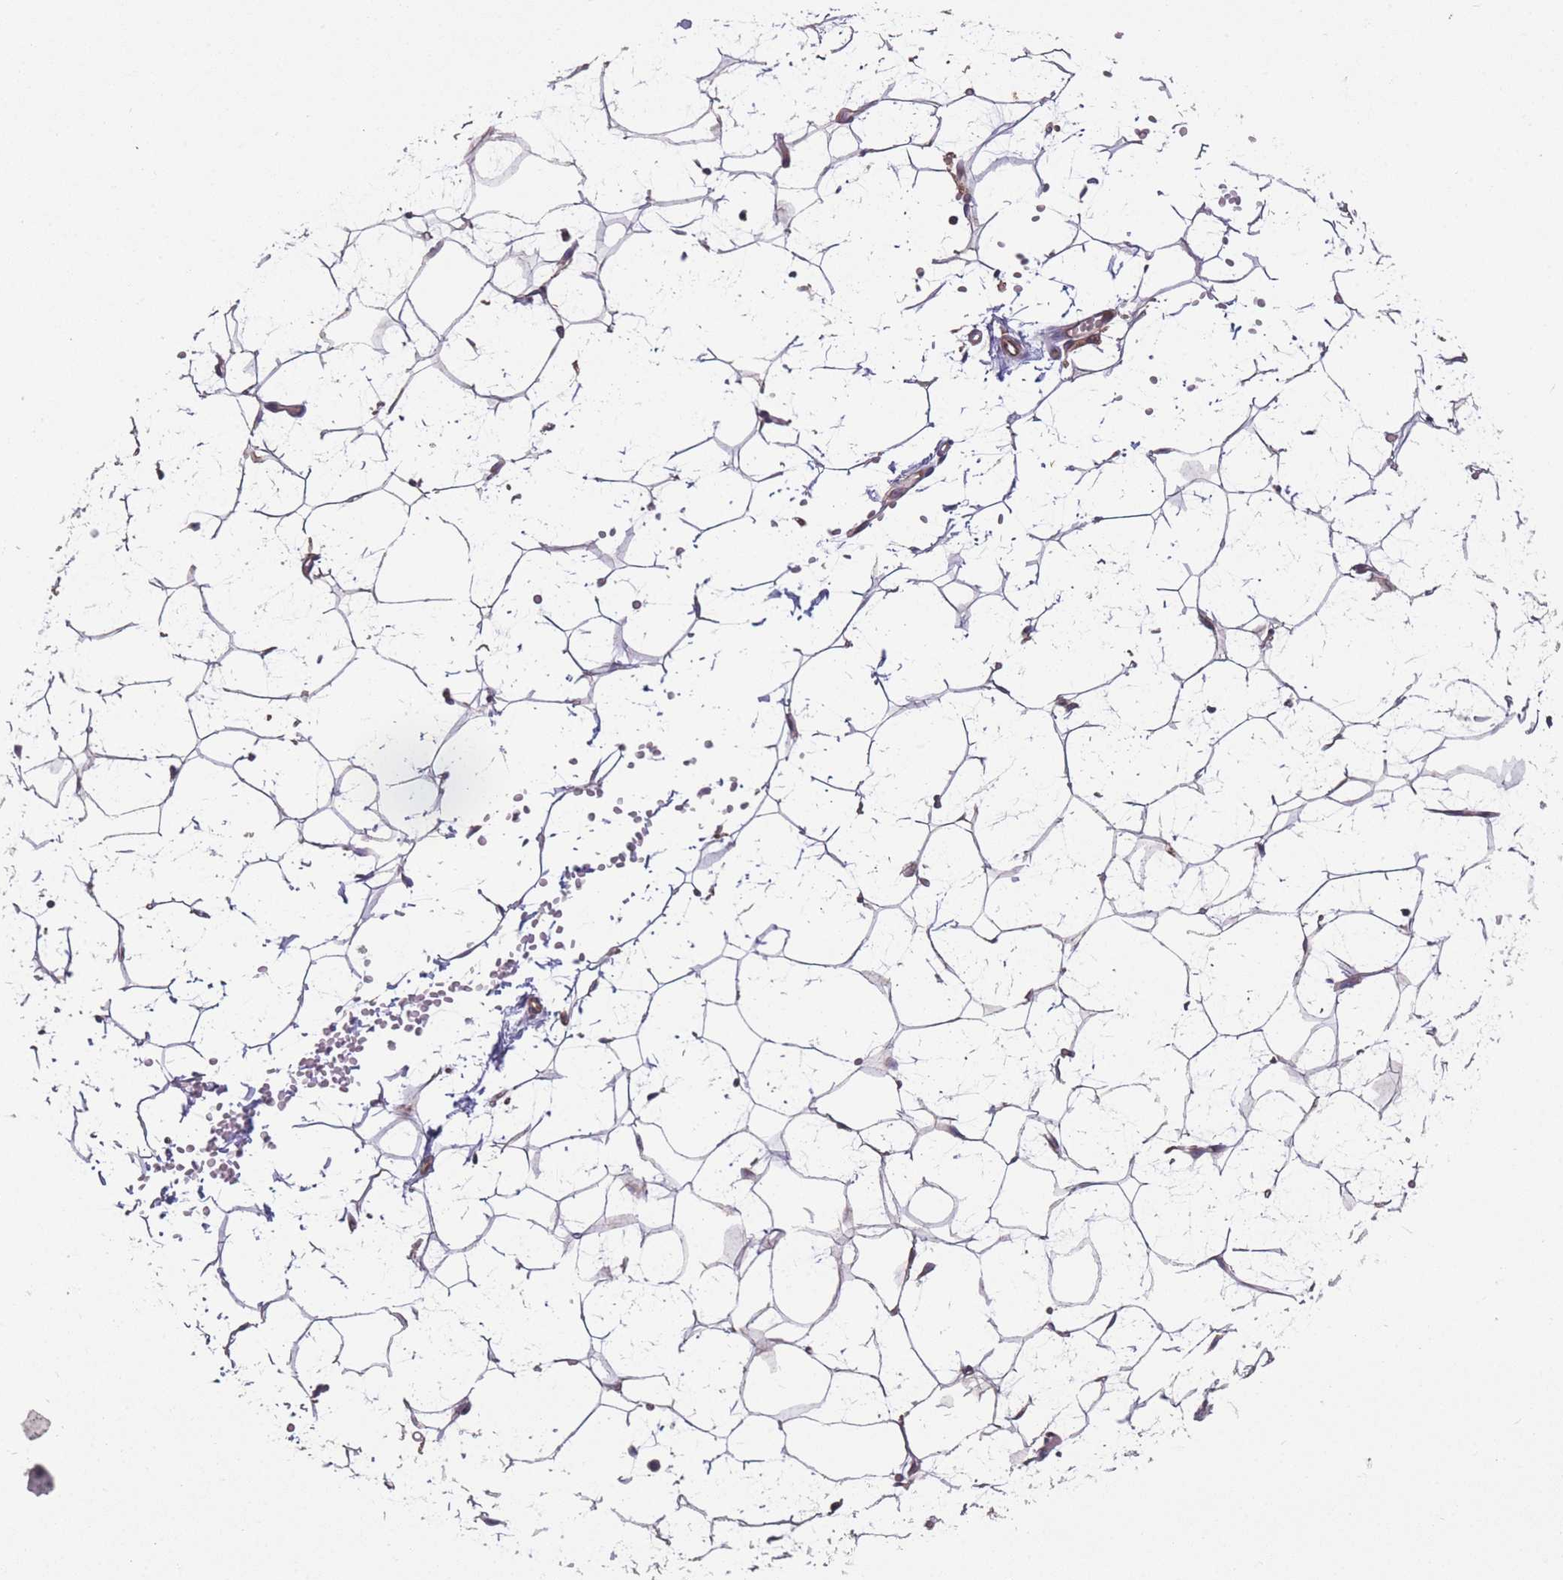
{"staining": {"intensity": "moderate", "quantity": ">75%", "location": "cytoplasmic/membranous"}, "tissue": "adipose tissue", "cell_type": "Adipocytes", "image_type": "normal", "snomed": [{"axis": "morphology", "description": "Normal tissue, NOS"}, {"axis": "topography", "description": "Breast"}], "caption": "Protein expression analysis of benign adipose tissue reveals moderate cytoplasmic/membranous positivity in about >75% of adipocytes. (DAB (3,3'-diaminobenzidine) = brown stain, brightfield microscopy at high magnification).", "gene": "ZPR1", "patient": {"sex": "female", "age": 23}}